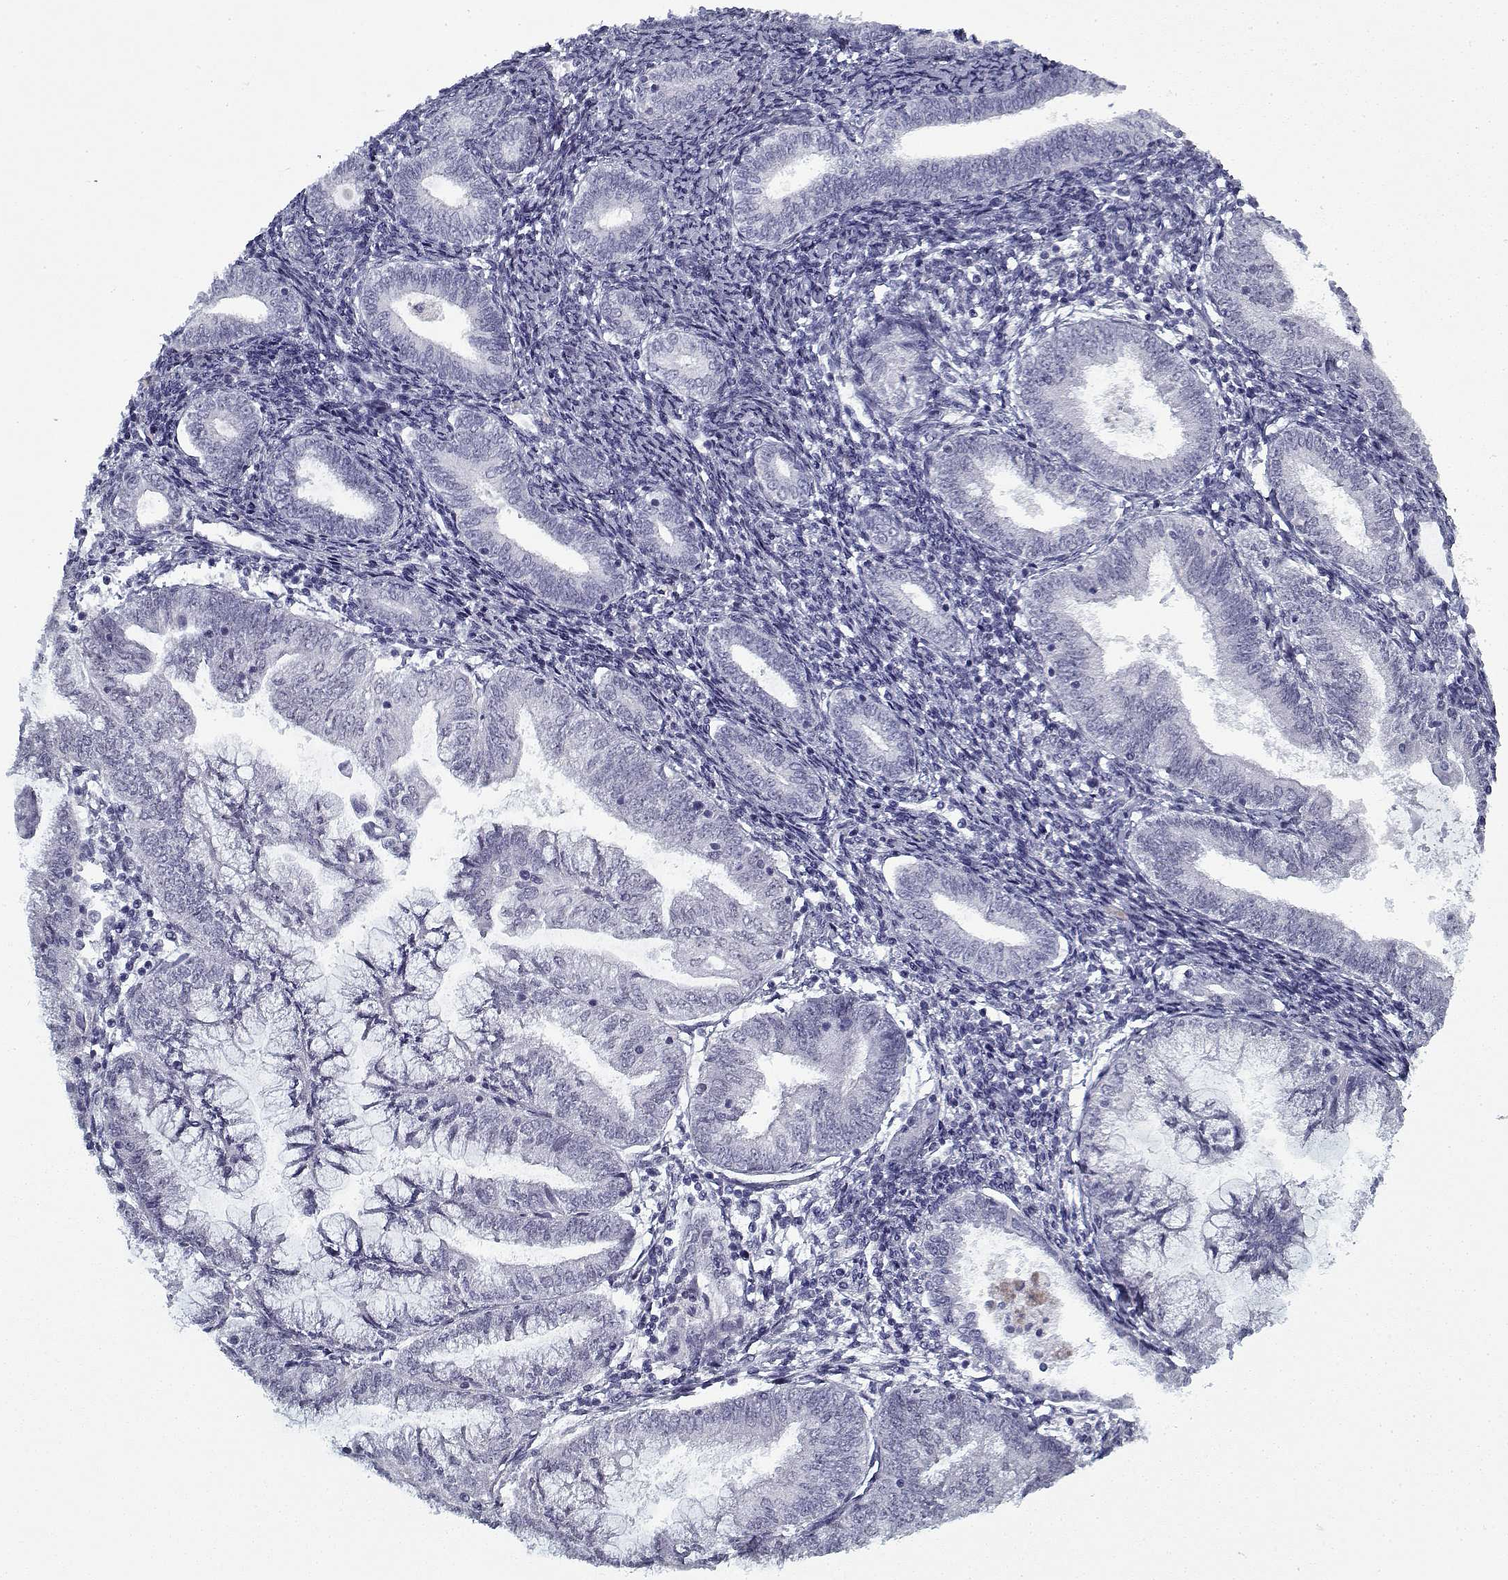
{"staining": {"intensity": "negative", "quantity": "none", "location": "none"}, "tissue": "endometrial cancer", "cell_type": "Tumor cells", "image_type": "cancer", "snomed": [{"axis": "morphology", "description": "Adenocarcinoma, NOS"}, {"axis": "topography", "description": "Endometrium"}], "caption": "There is no significant expression in tumor cells of adenocarcinoma (endometrial). (DAB immunohistochemistry, high magnification).", "gene": "RNF32", "patient": {"sex": "female", "age": 55}}